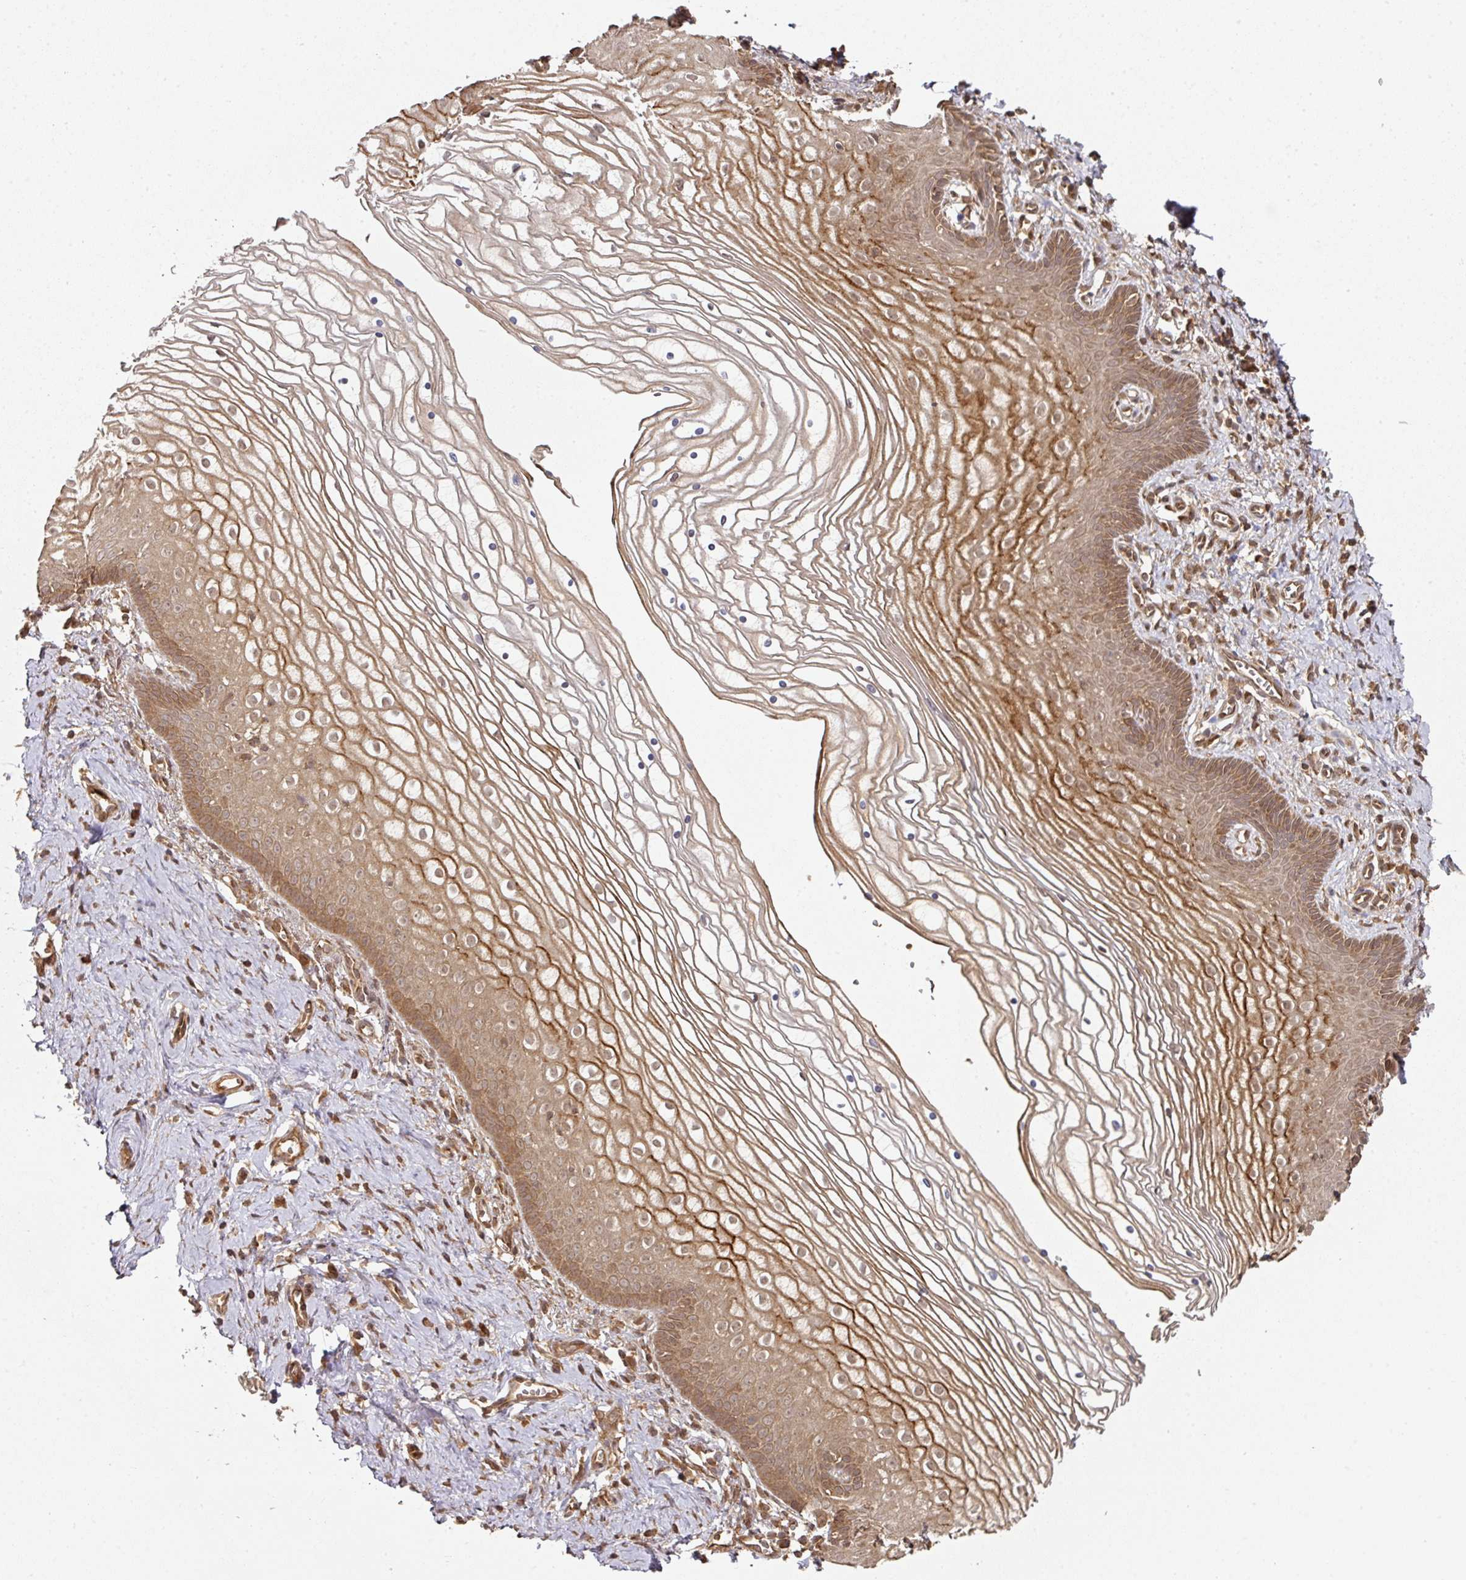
{"staining": {"intensity": "moderate", "quantity": ">75%", "location": "cytoplasmic/membranous"}, "tissue": "vagina", "cell_type": "Squamous epithelial cells", "image_type": "normal", "snomed": [{"axis": "morphology", "description": "Normal tissue, NOS"}, {"axis": "topography", "description": "Vagina"}], "caption": "Immunohistochemical staining of benign vagina exhibits >75% levels of moderate cytoplasmic/membranous protein expression in approximately >75% of squamous epithelial cells.", "gene": "EIF4EBP2", "patient": {"sex": "female", "age": 56}}